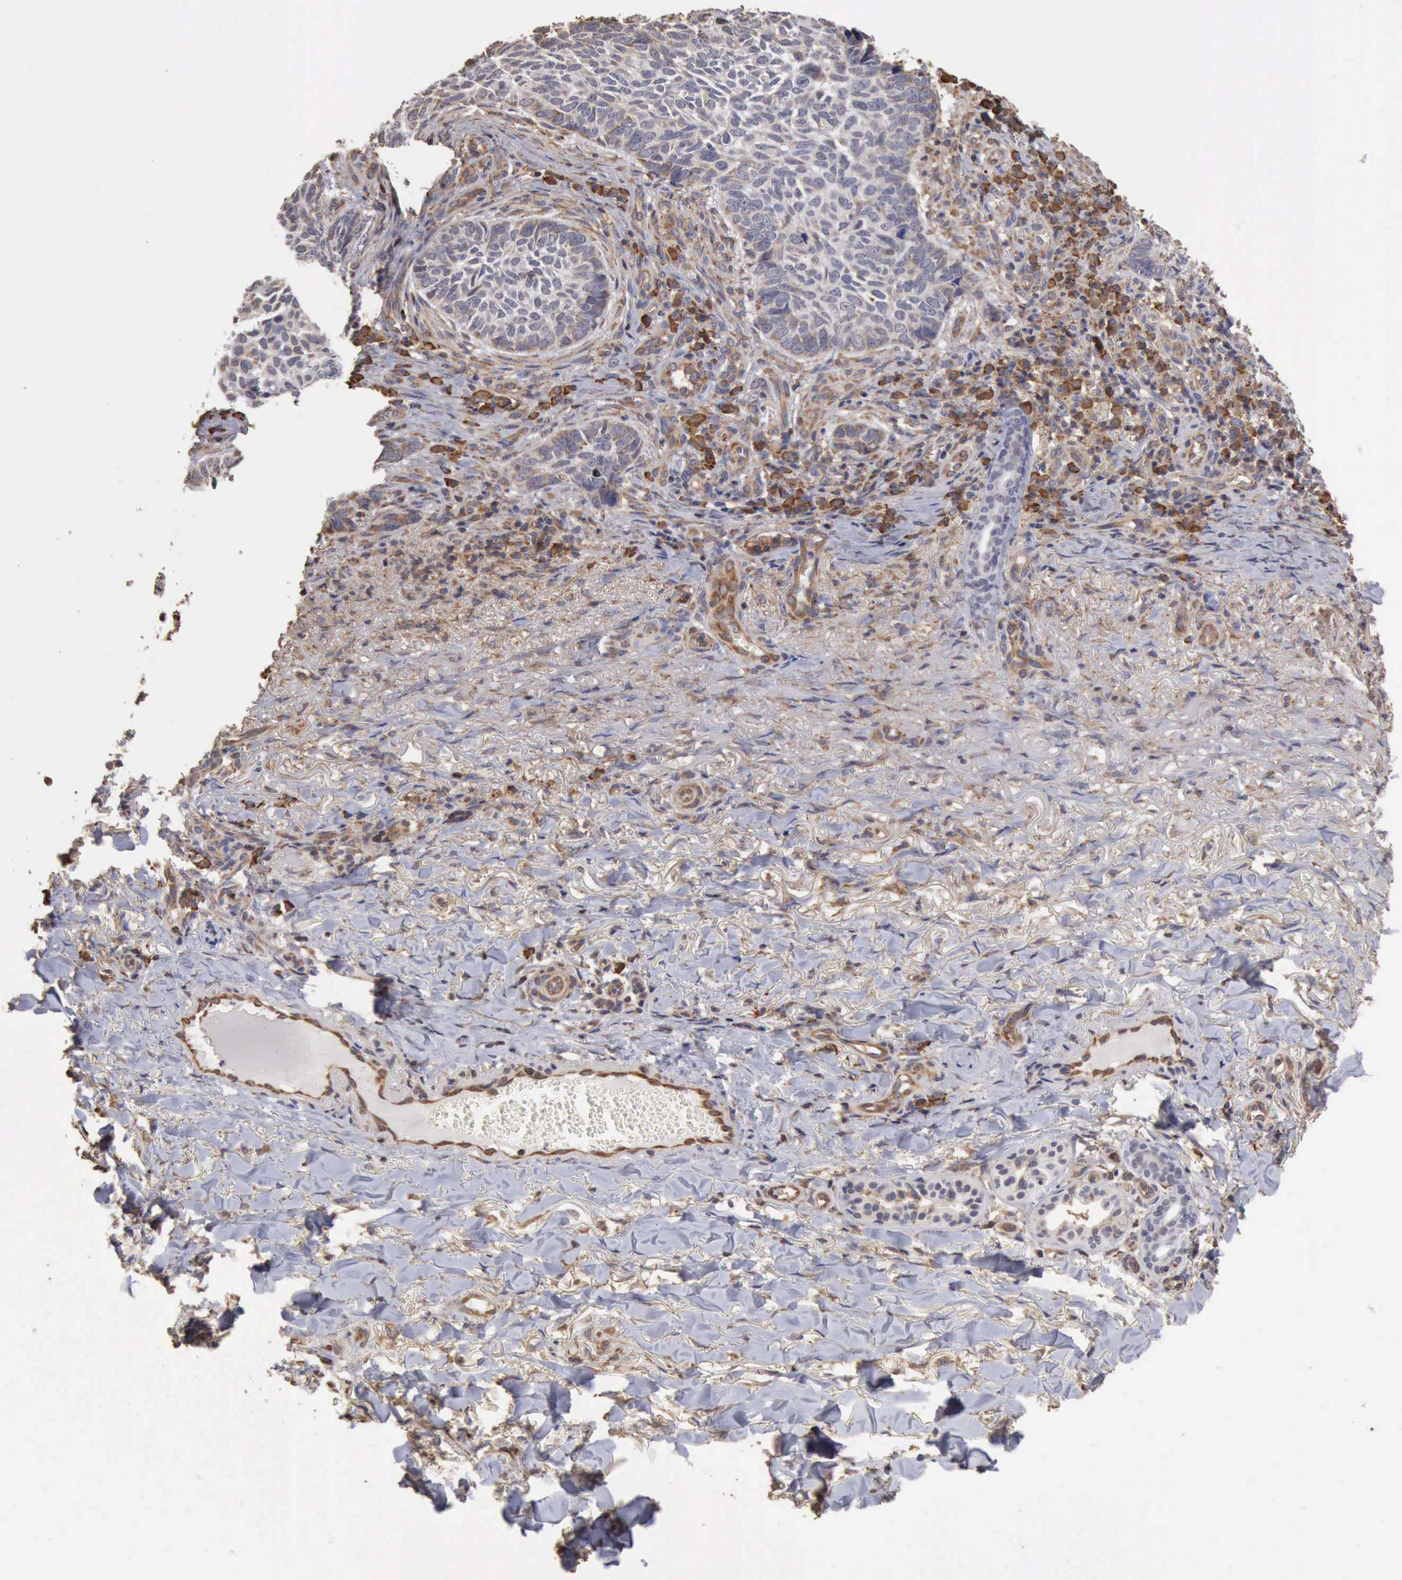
{"staining": {"intensity": "negative", "quantity": "none", "location": "none"}, "tissue": "skin cancer", "cell_type": "Tumor cells", "image_type": "cancer", "snomed": [{"axis": "morphology", "description": "Basal cell carcinoma"}, {"axis": "topography", "description": "Skin"}], "caption": "There is no significant expression in tumor cells of skin cancer (basal cell carcinoma).", "gene": "GPR101", "patient": {"sex": "male", "age": 81}}